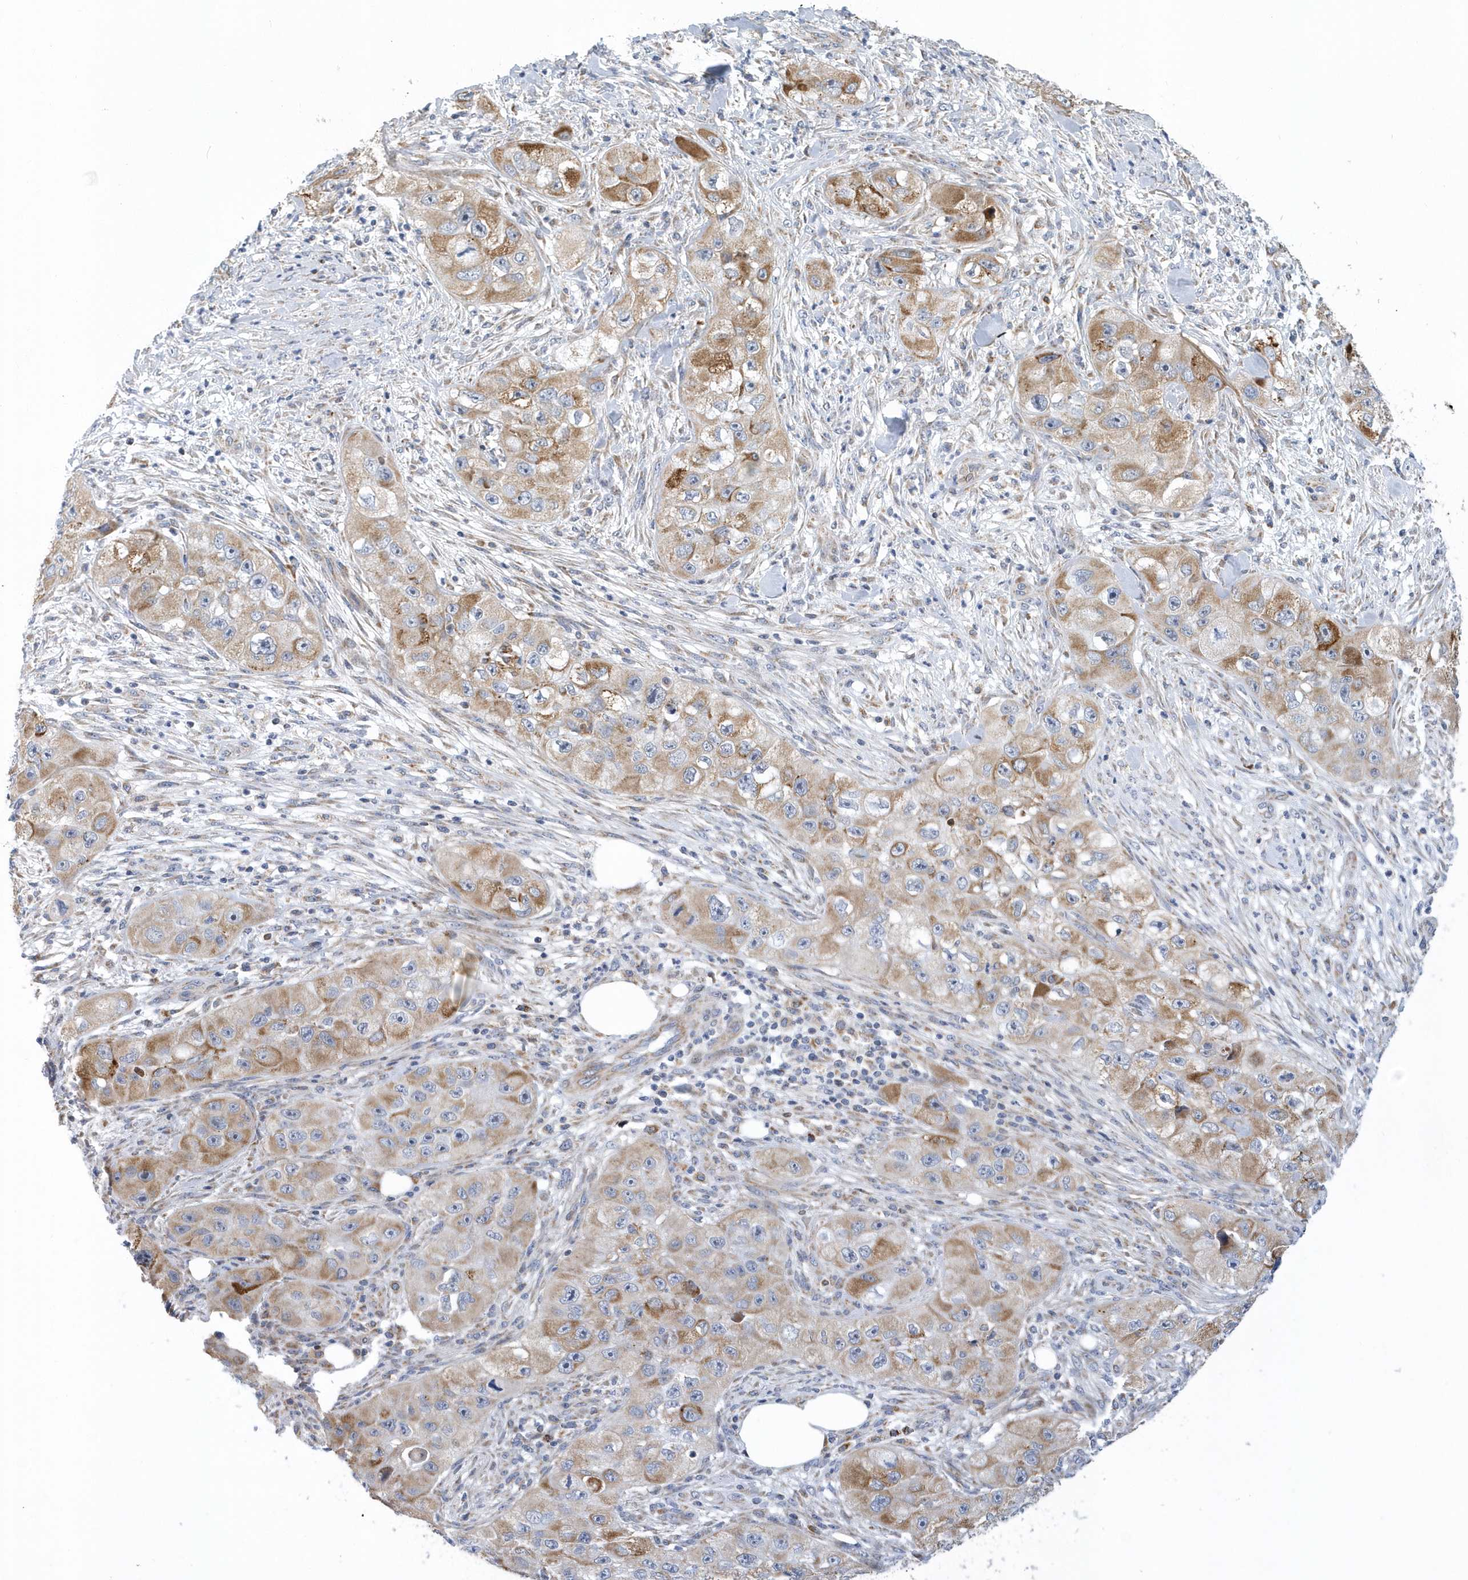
{"staining": {"intensity": "moderate", "quantity": ">75%", "location": "cytoplasmic/membranous"}, "tissue": "skin cancer", "cell_type": "Tumor cells", "image_type": "cancer", "snomed": [{"axis": "morphology", "description": "Squamous cell carcinoma, NOS"}, {"axis": "topography", "description": "Skin"}, {"axis": "topography", "description": "Subcutis"}], "caption": "A brown stain shows moderate cytoplasmic/membranous positivity of a protein in skin cancer (squamous cell carcinoma) tumor cells.", "gene": "VWA5B2", "patient": {"sex": "male", "age": 73}}